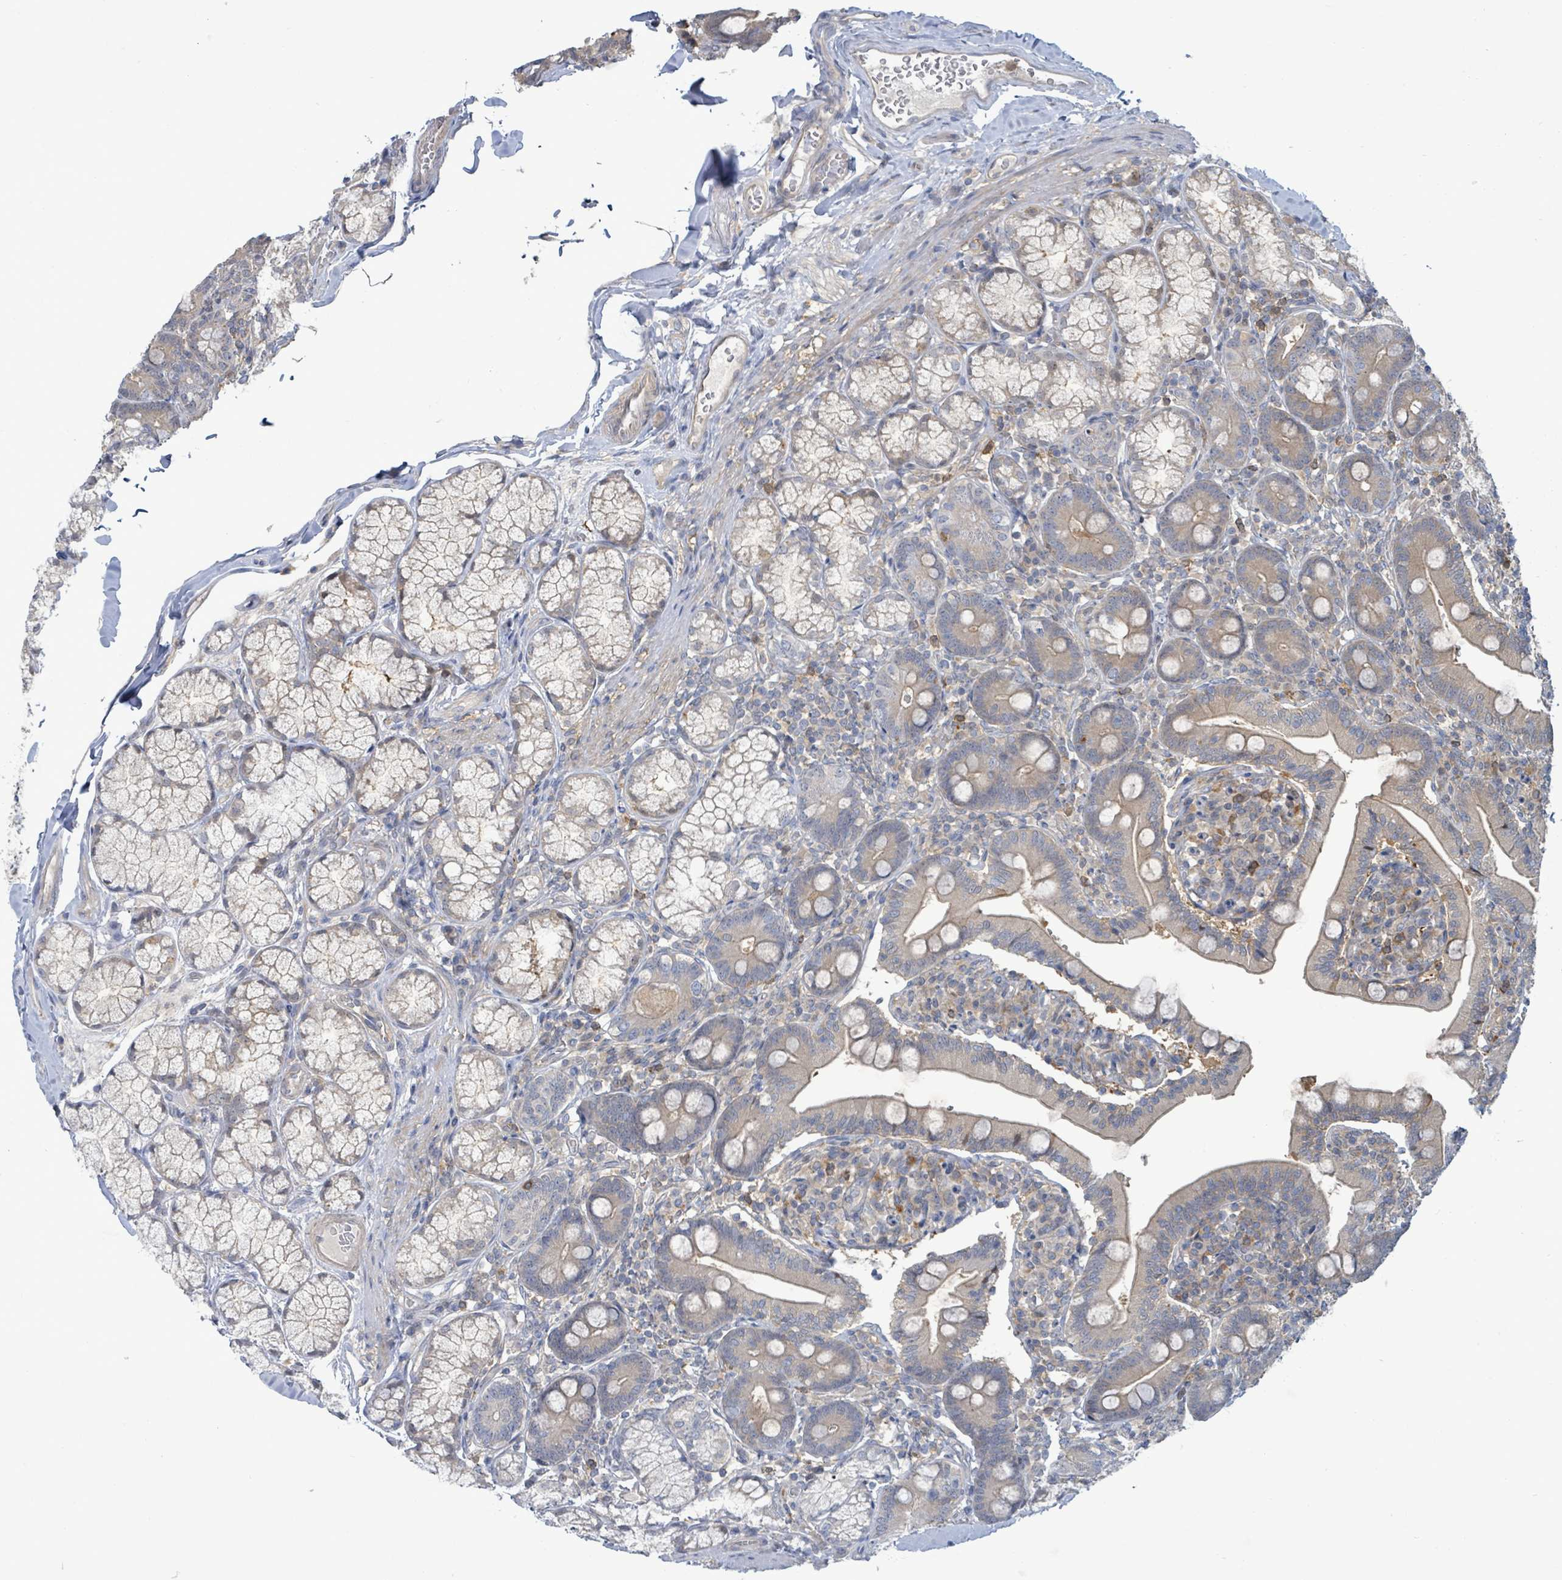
{"staining": {"intensity": "negative", "quantity": "none", "location": "none"}, "tissue": "duodenum", "cell_type": "Glandular cells", "image_type": "normal", "snomed": [{"axis": "morphology", "description": "Normal tissue, NOS"}, {"axis": "topography", "description": "Duodenum"}], "caption": "IHC image of unremarkable duodenum: duodenum stained with DAB (3,3'-diaminobenzidine) reveals no significant protein expression in glandular cells.", "gene": "PGAM1", "patient": {"sex": "female", "age": 67}}